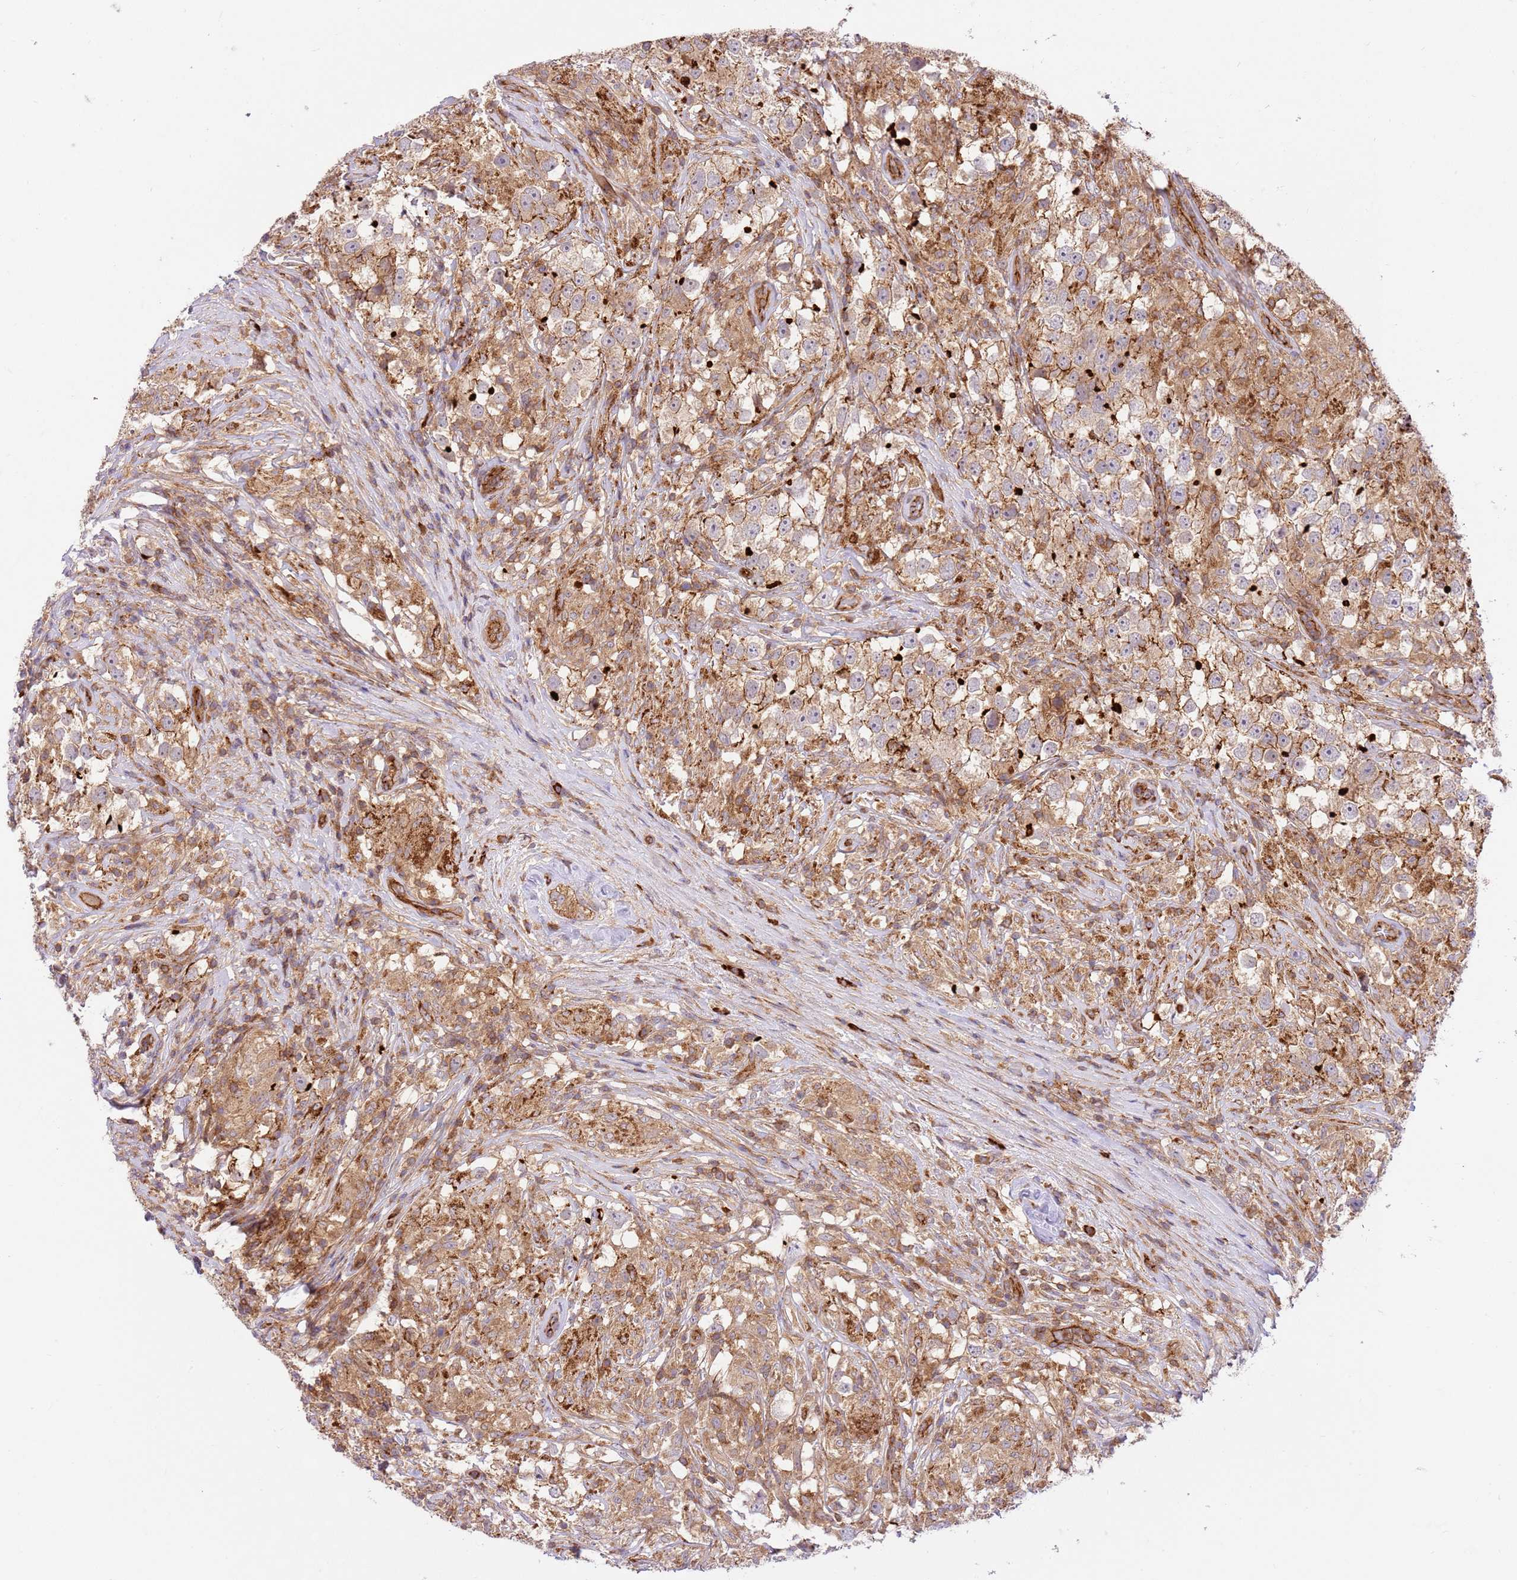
{"staining": {"intensity": "moderate", "quantity": "<25%", "location": "cytoplasmic/membranous"}, "tissue": "testis cancer", "cell_type": "Tumor cells", "image_type": "cancer", "snomed": [{"axis": "morphology", "description": "Seminoma, NOS"}, {"axis": "topography", "description": "Testis"}], "caption": "Moderate cytoplasmic/membranous protein expression is seen in approximately <25% of tumor cells in testis seminoma.", "gene": "EFCAB8", "patient": {"sex": "male", "age": 46}}